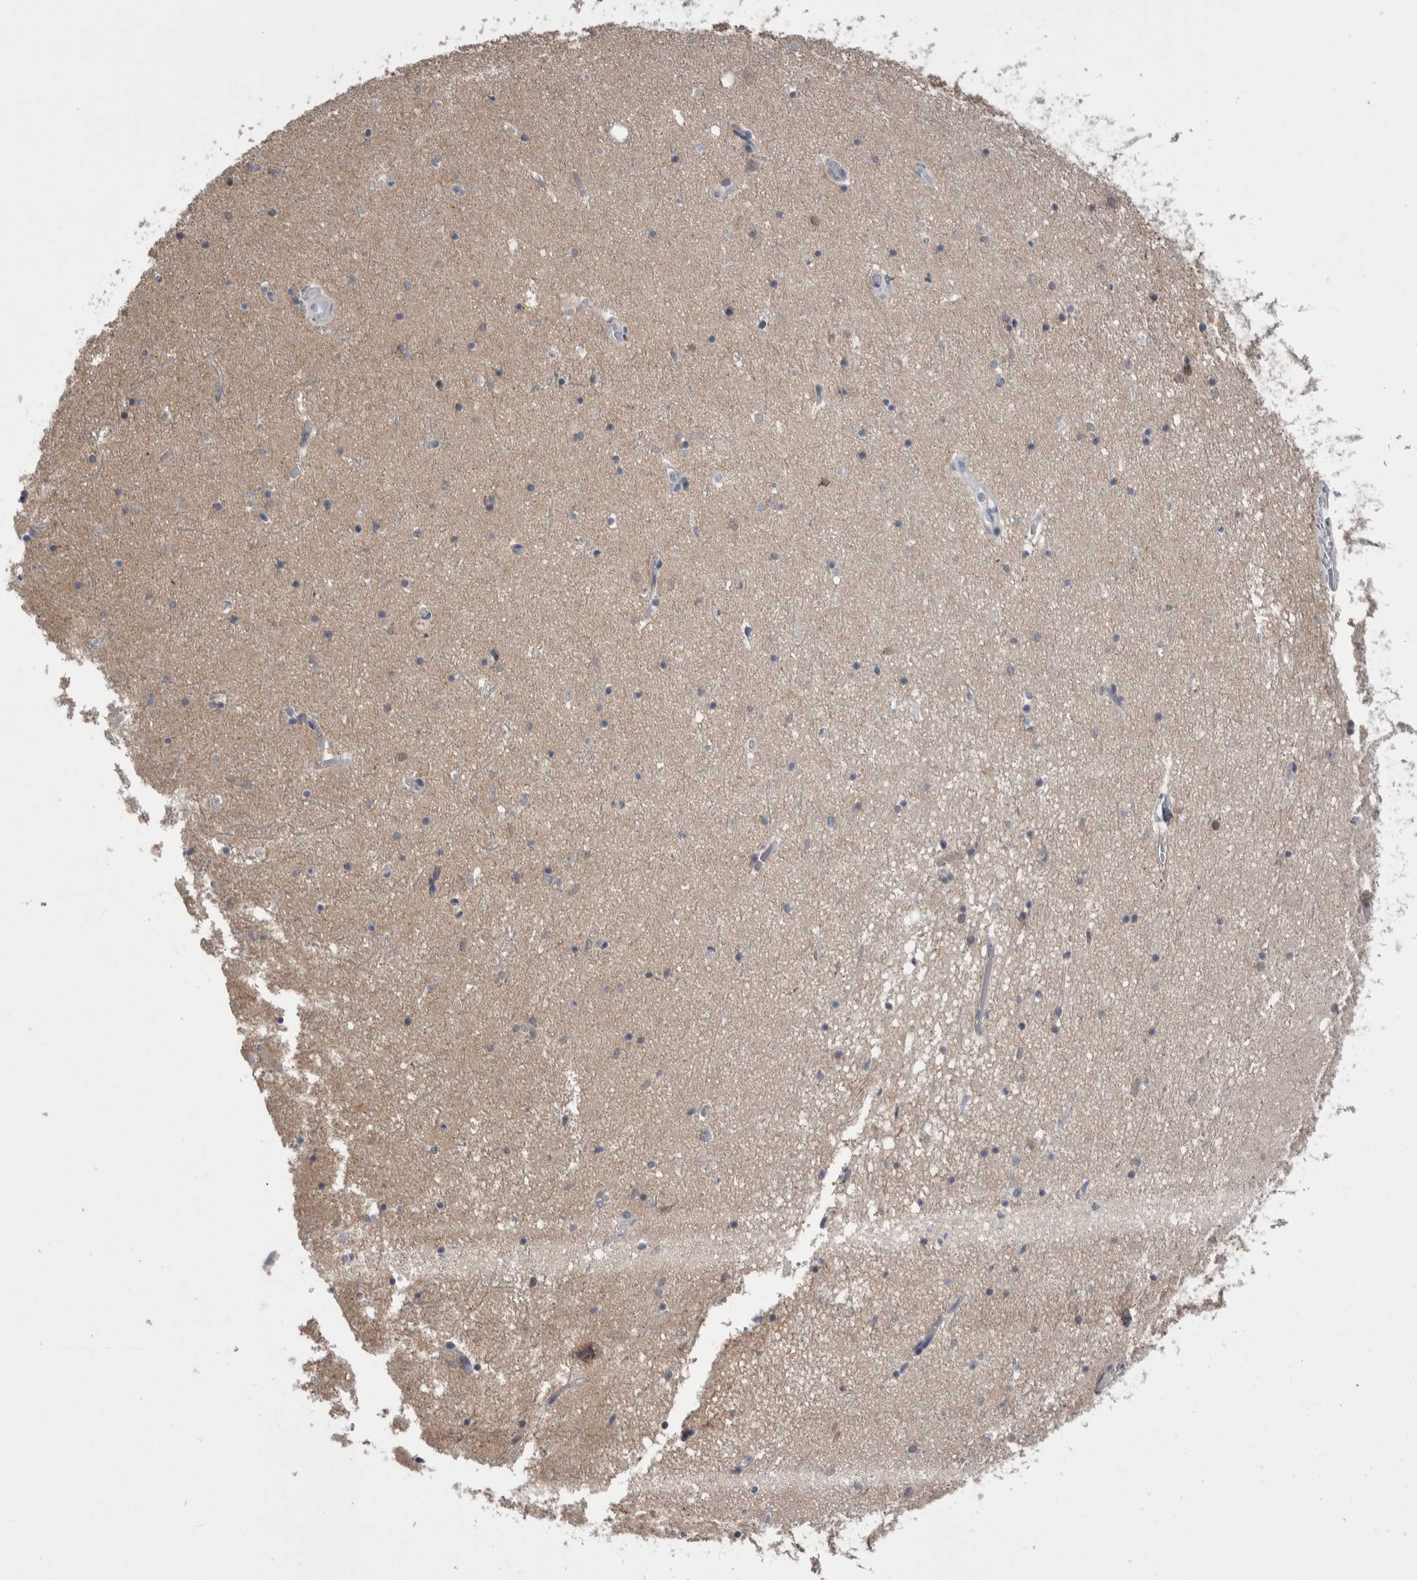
{"staining": {"intensity": "weak", "quantity": "25%-75%", "location": "cytoplasmic/membranous"}, "tissue": "hippocampus", "cell_type": "Glial cells", "image_type": "normal", "snomed": [{"axis": "morphology", "description": "Normal tissue, NOS"}, {"axis": "topography", "description": "Hippocampus"}], "caption": "Protein analysis of benign hippocampus reveals weak cytoplasmic/membranous positivity in about 25%-75% of glial cells. The protein is shown in brown color, while the nuclei are stained blue.", "gene": "GPHN", "patient": {"sex": "male", "age": 70}}